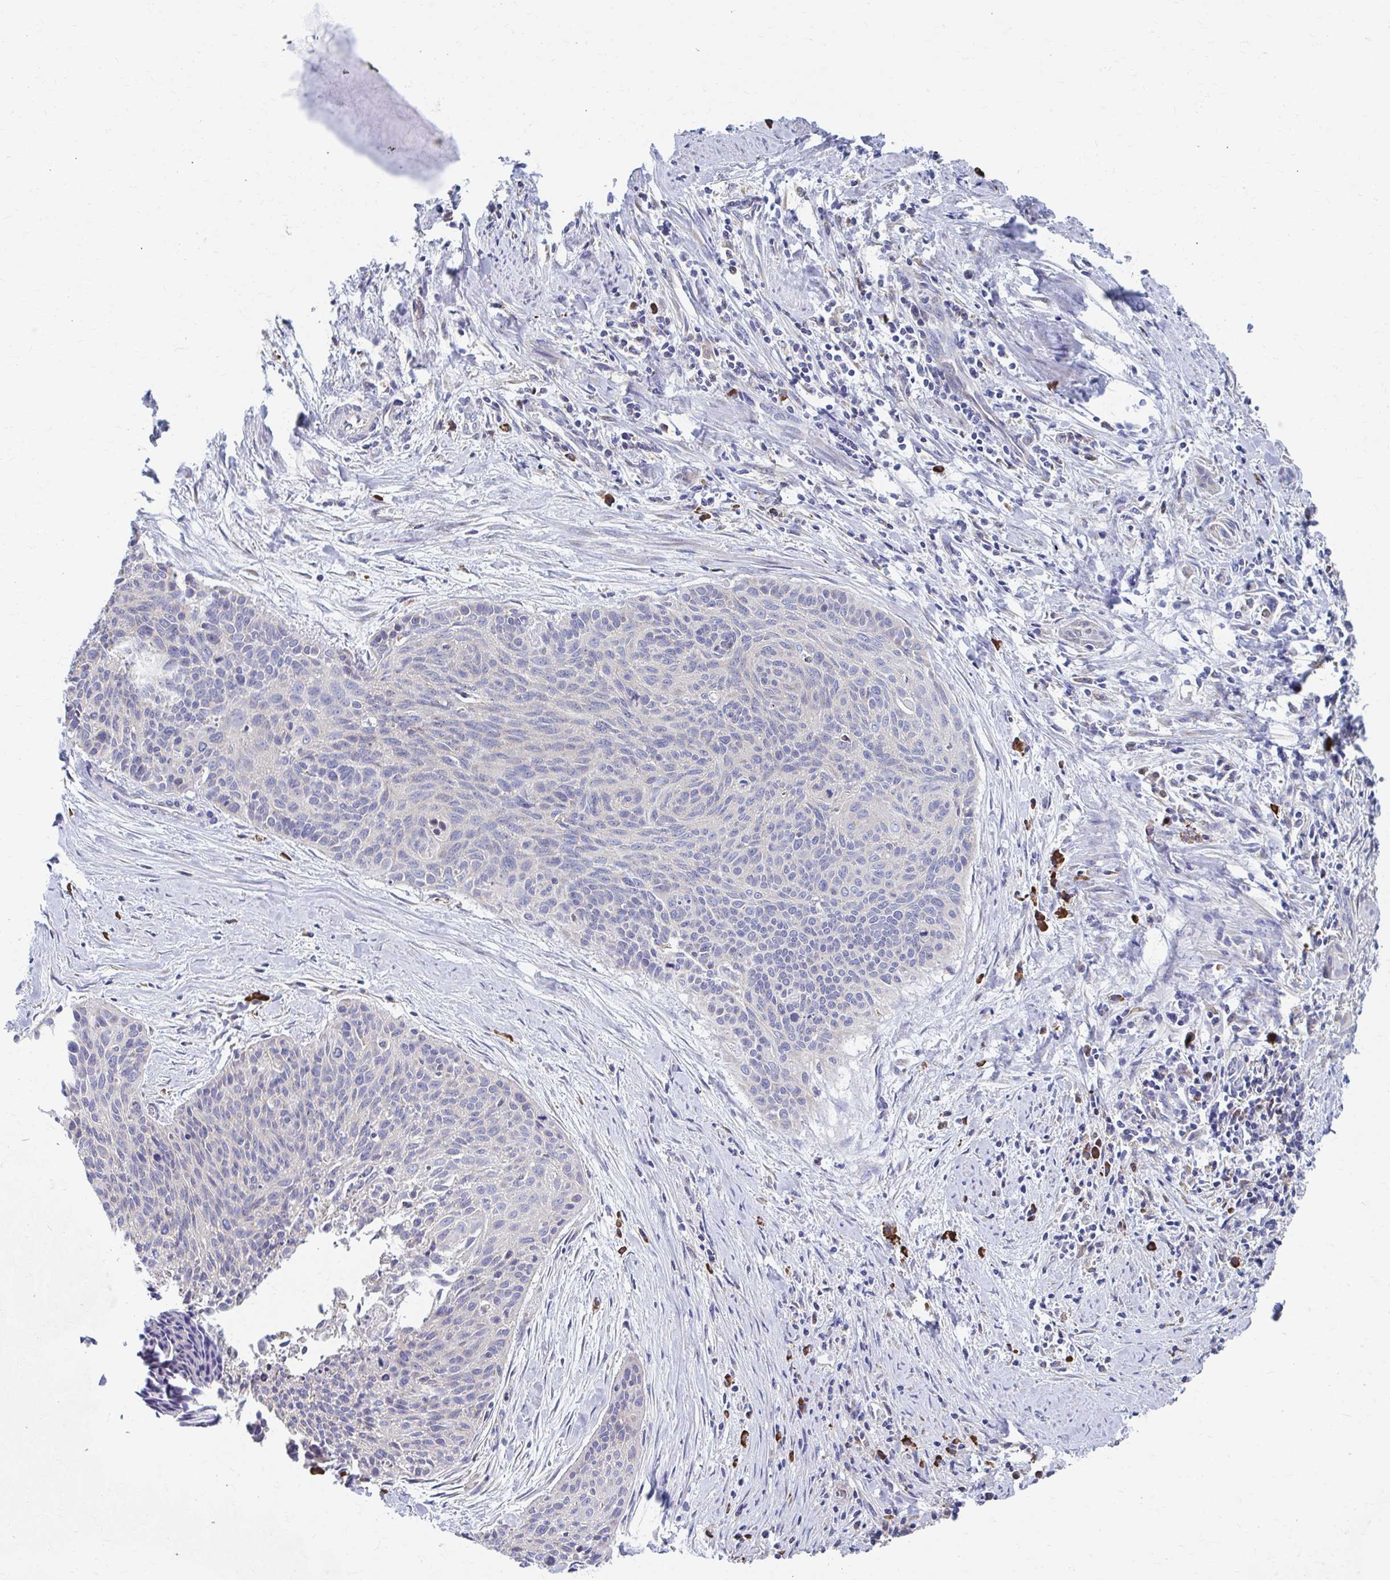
{"staining": {"intensity": "negative", "quantity": "none", "location": "none"}, "tissue": "cervical cancer", "cell_type": "Tumor cells", "image_type": "cancer", "snomed": [{"axis": "morphology", "description": "Squamous cell carcinoma, NOS"}, {"axis": "topography", "description": "Cervix"}], "caption": "An immunohistochemistry (IHC) image of cervical cancer is shown. There is no staining in tumor cells of cervical cancer. (DAB (3,3'-diaminobenzidine) immunohistochemistry, high magnification).", "gene": "FKBP2", "patient": {"sex": "female", "age": 55}}